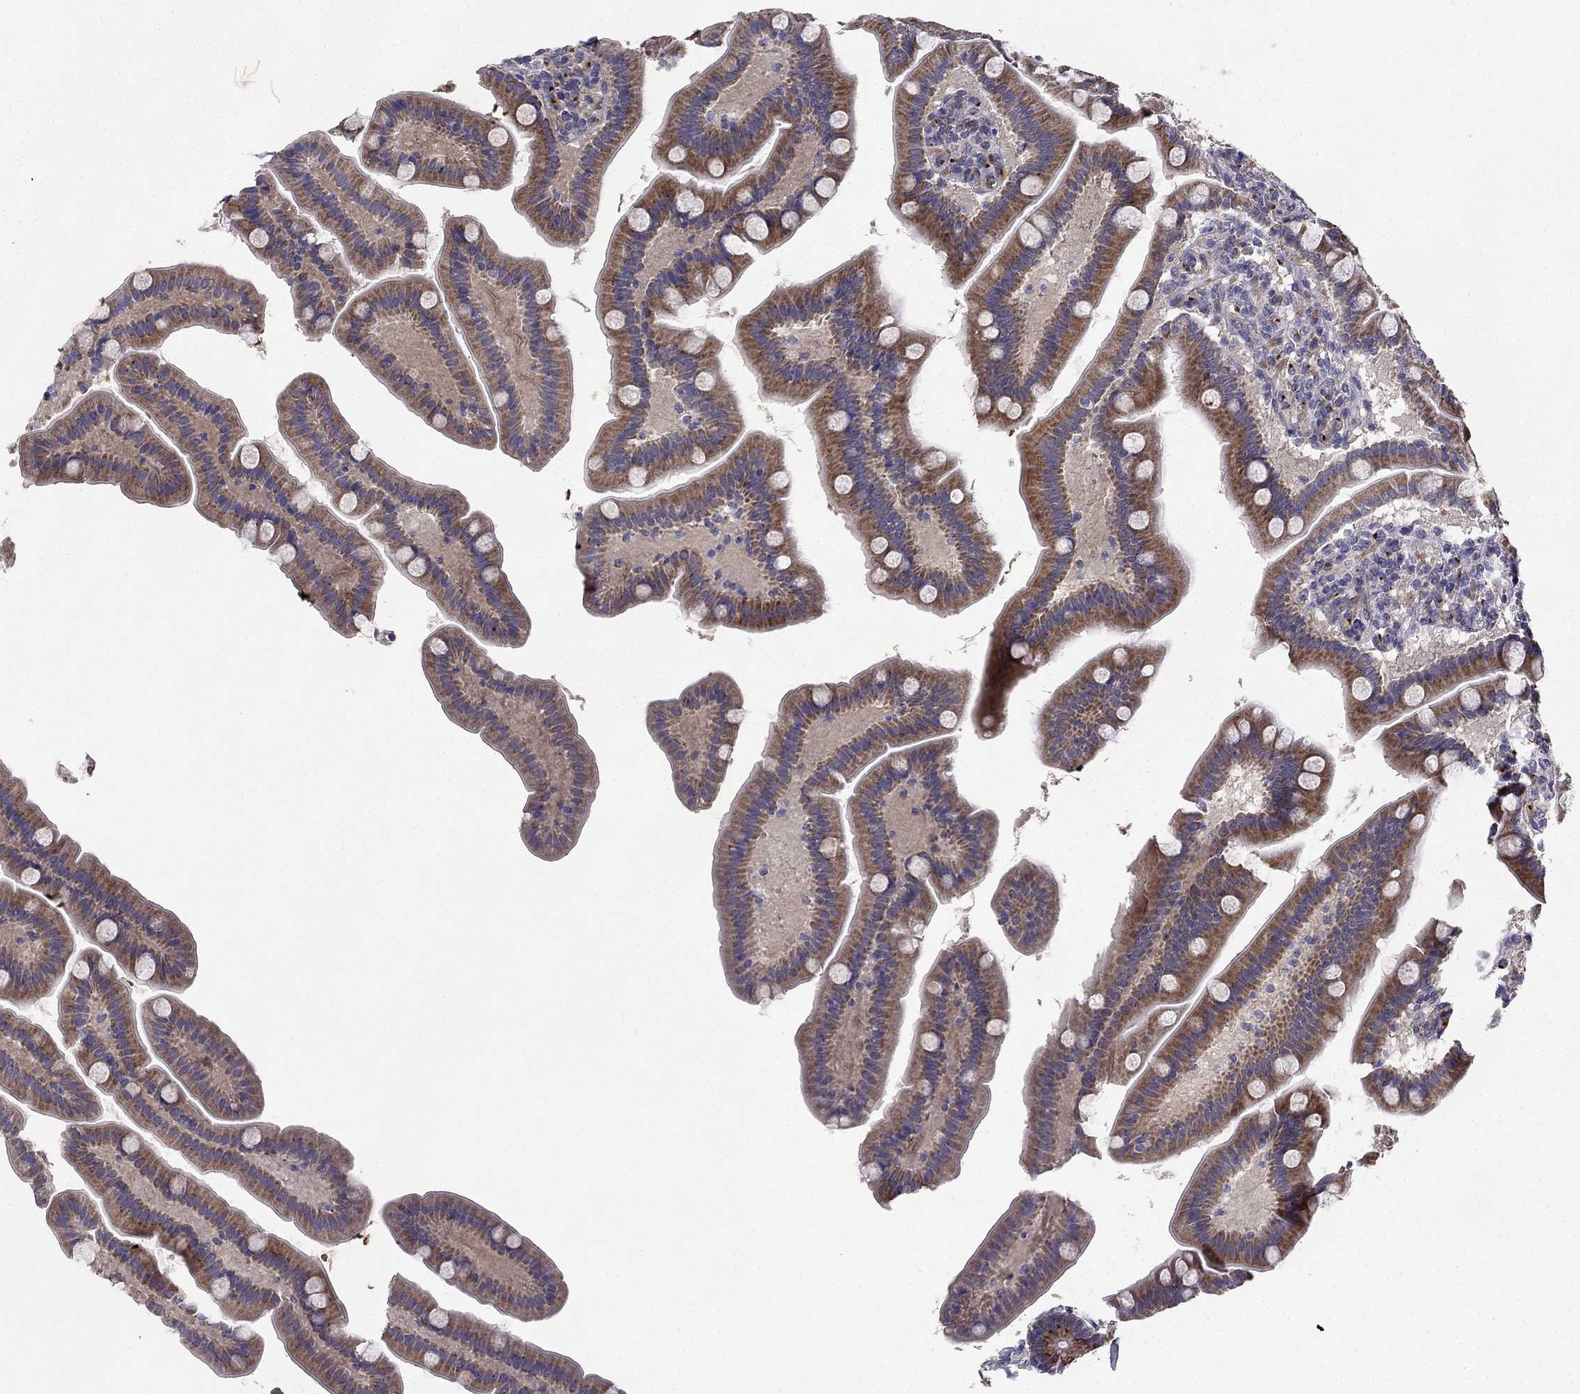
{"staining": {"intensity": "strong", "quantity": "25%-75%", "location": "cytoplasmic/membranous"}, "tissue": "small intestine", "cell_type": "Glandular cells", "image_type": "normal", "snomed": [{"axis": "morphology", "description": "Normal tissue, NOS"}, {"axis": "topography", "description": "Small intestine"}], "caption": "IHC of normal human small intestine shows high levels of strong cytoplasmic/membranous positivity in approximately 25%-75% of glandular cells.", "gene": "B4GALT7", "patient": {"sex": "male", "age": 66}}